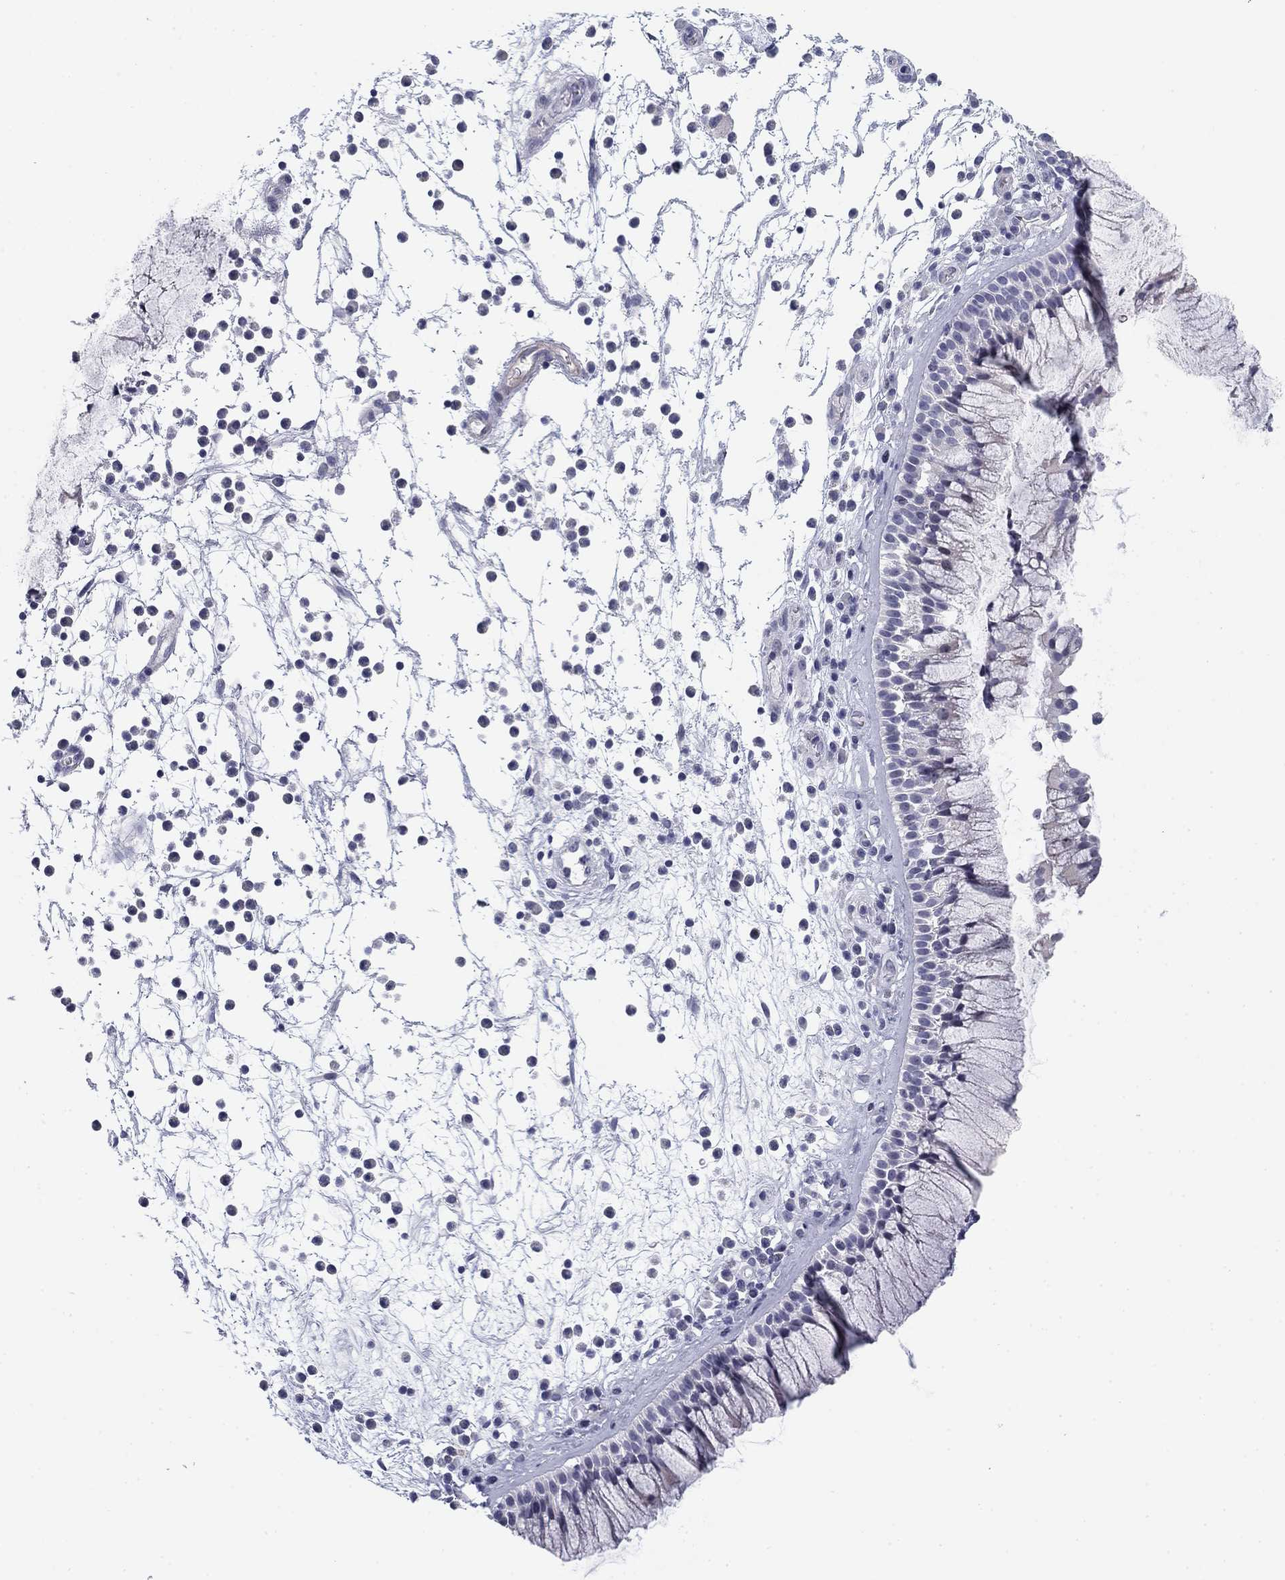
{"staining": {"intensity": "negative", "quantity": "none", "location": "none"}, "tissue": "nasopharynx", "cell_type": "Respiratory epithelial cells", "image_type": "normal", "snomed": [{"axis": "morphology", "description": "Normal tissue, NOS"}, {"axis": "topography", "description": "Nasopharynx"}], "caption": "The micrograph demonstrates no significant positivity in respiratory epithelial cells of nasopharynx. Nuclei are stained in blue.", "gene": "PRPH", "patient": {"sex": "male", "age": 77}}